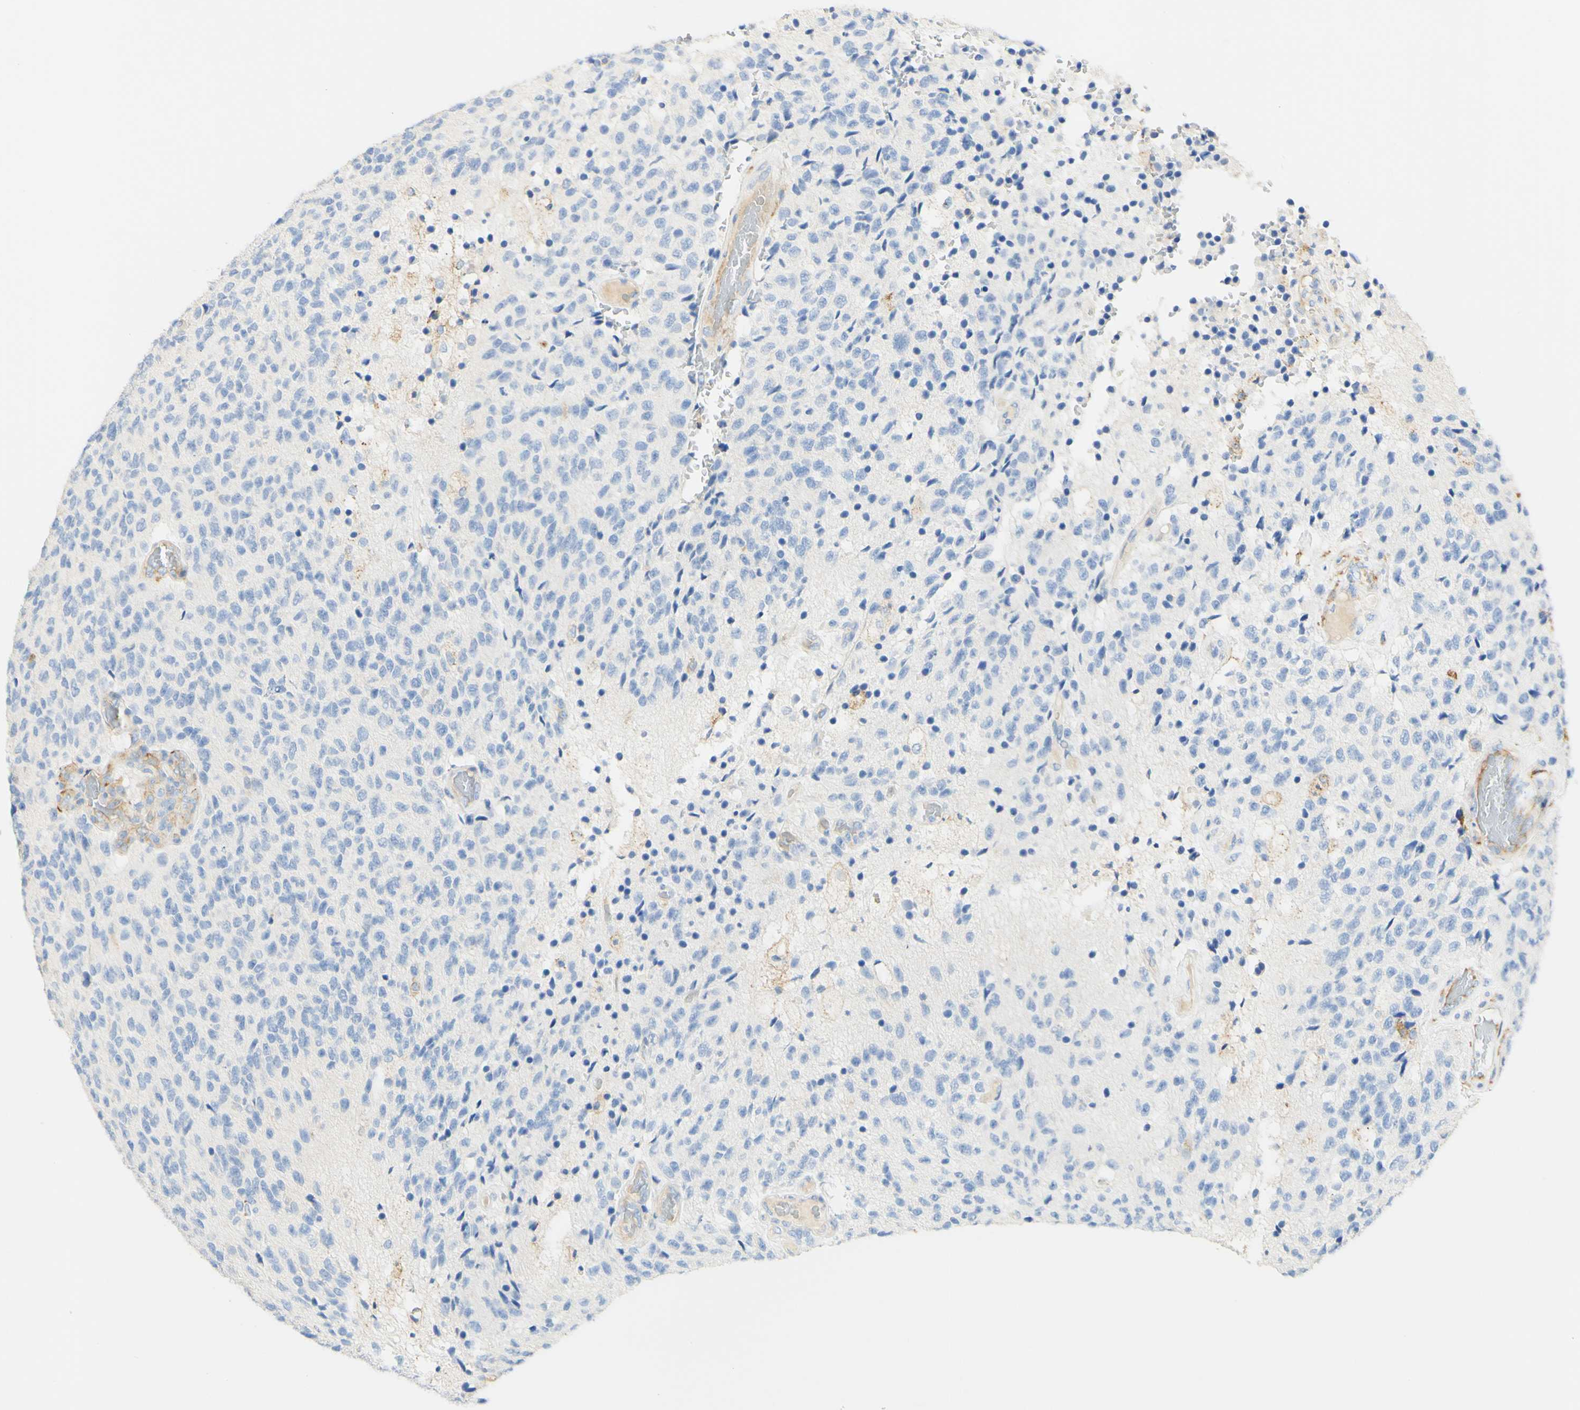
{"staining": {"intensity": "negative", "quantity": "none", "location": "none"}, "tissue": "glioma", "cell_type": "Tumor cells", "image_type": "cancer", "snomed": [{"axis": "morphology", "description": "Glioma, malignant, High grade"}, {"axis": "topography", "description": "pancreas cauda"}], "caption": "A high-resolution image shows immunohistochemistry (IHC) staining of glioma, which shows no significant staining in tumor cells. The staining was performed using DAB to visualize the protein expression in brown, while the nuclei were stained in blue with hematoxylin (Magnification: 20x).", "gene": "FCGRT", "patient": {"sex": "male", "age": 60}}